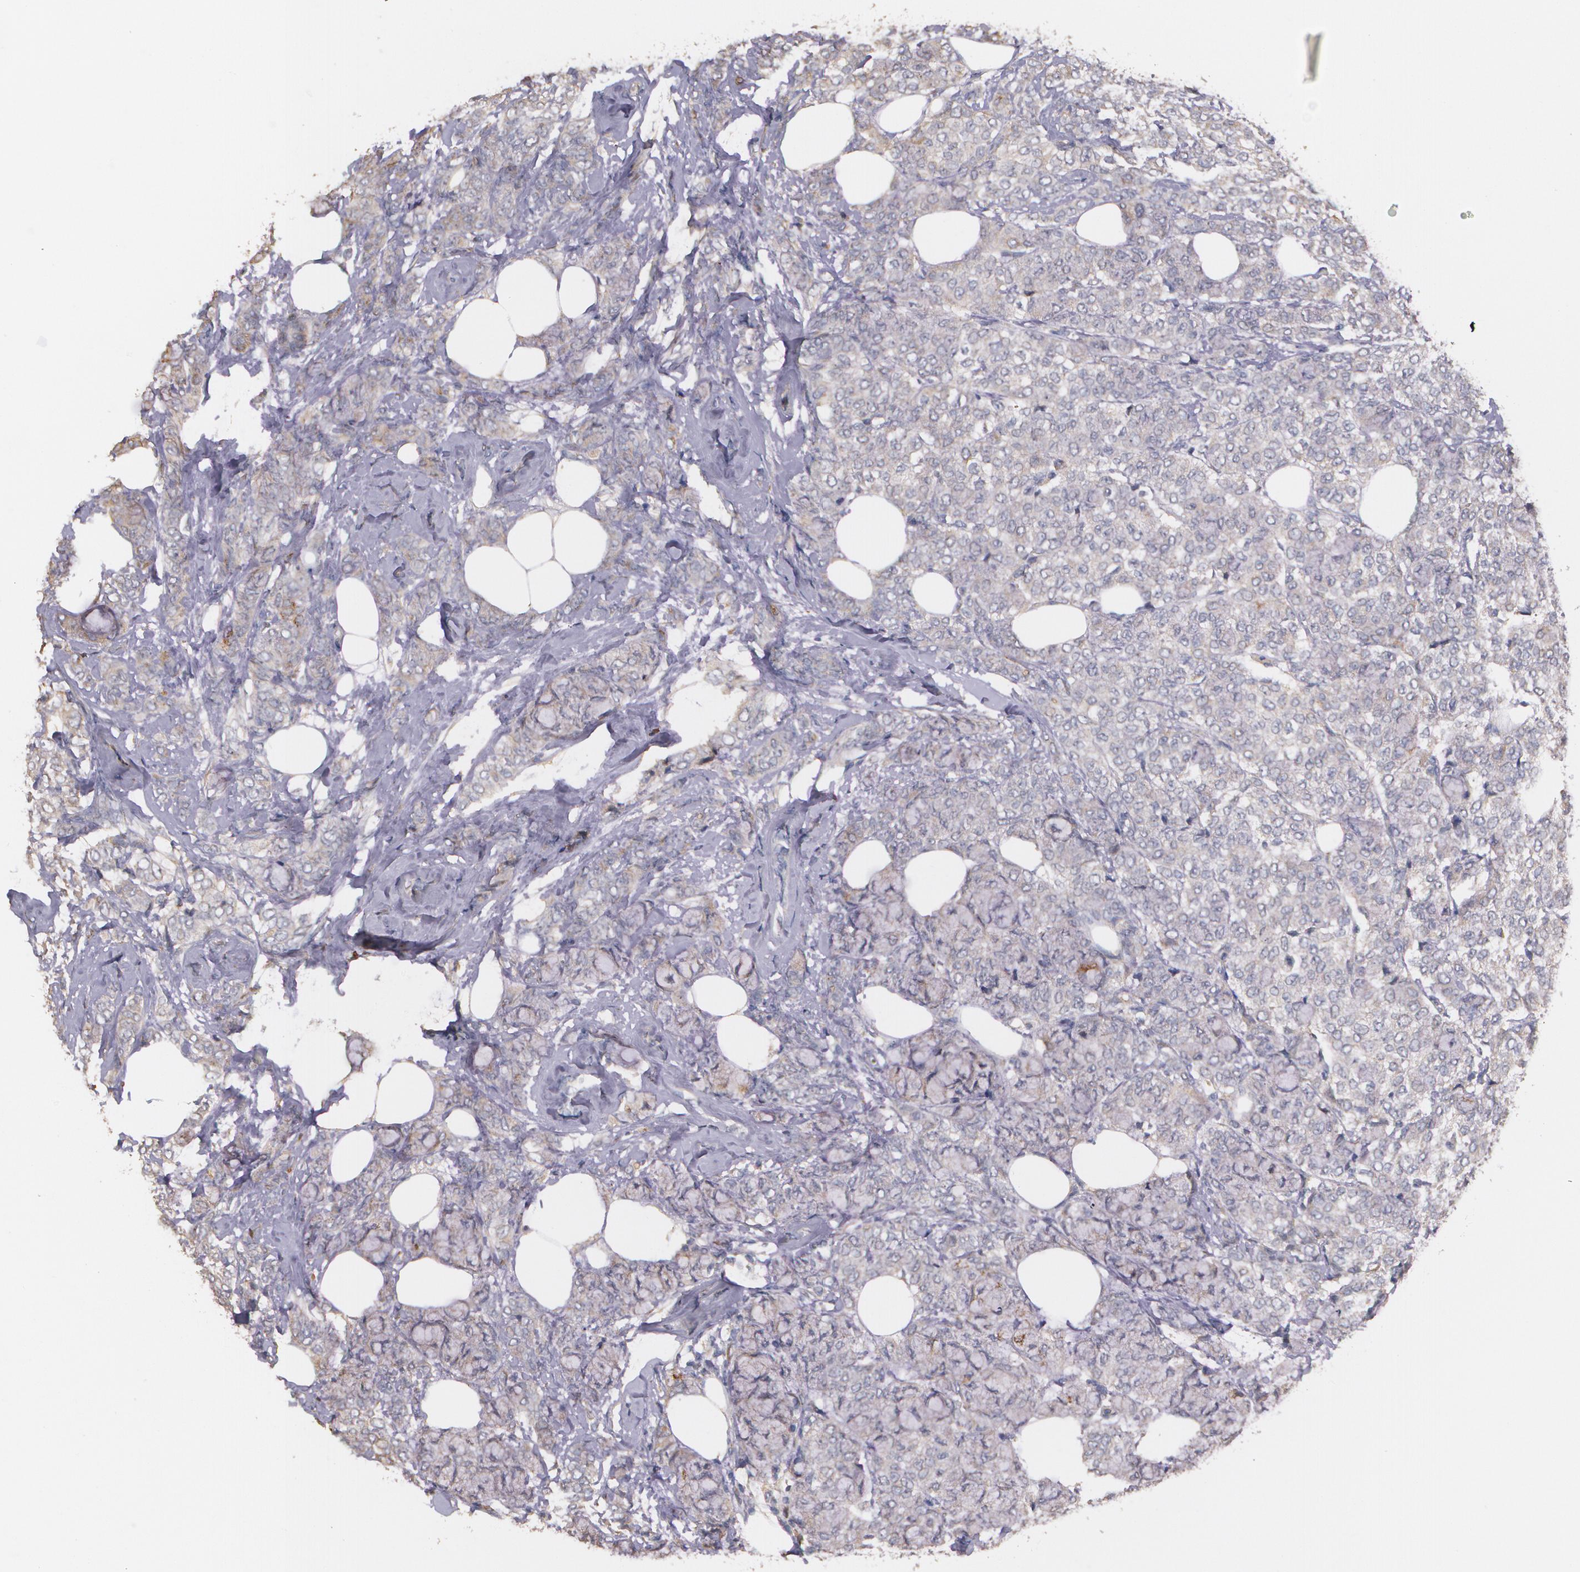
{"staining": {"intensity": "weak", "quantity": ">75%", "location": "cytoplasmic/membranous"}, "tissue": "breast cancer", "cell_type": "Tumor cells", "image_type": "cancer", "snomed": [{"axis": "morphology", "description": "Lobular carcinoma"}, {"axis": "topography", "description": "Breast"}], "caption": "Immunohistochemistry image of neoplastic tissue: lobular carcinoma (breast) stained using IHC reveals low levels of weak protein expression localized specifically in the cytoplasmic/membranous of tumor cells, appearing as a cytoplasmic/membranous brown color.", "gene": "ATF3", "patient": {"sex": "female", "age": 60}}